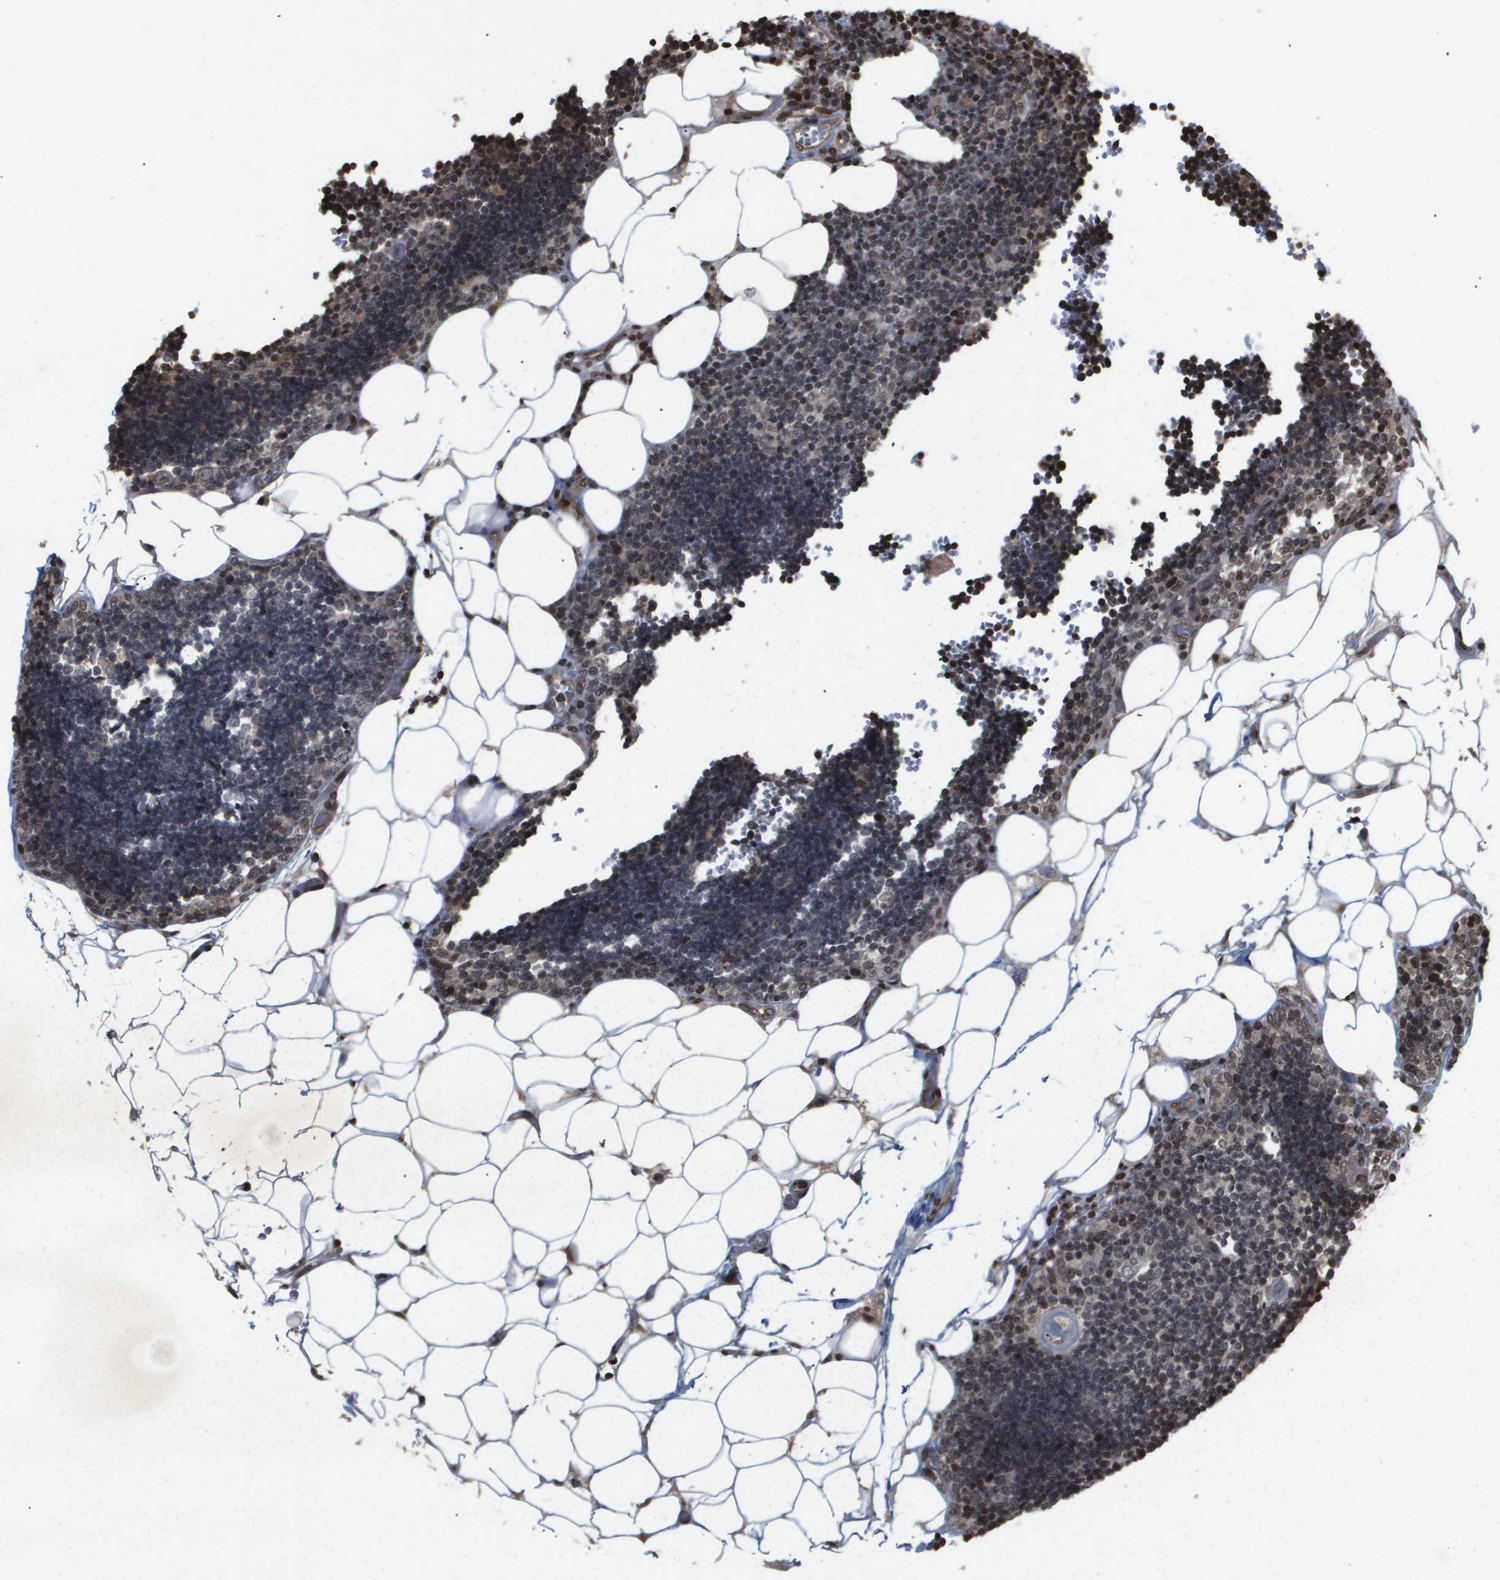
{"staining": {"intensity": "weak", "quantity": "<25%", "location": "nuclear"}, "tissue": "lymph node", "cell_type": "Germinal center cells", "image_type": "normal", "snomed": [{"axis": "morphology", "description": "Normal tissue, NOS"}, {"axis": "topography", "description": "Lymph node"}], "caption": "DAB (3,3'-diaminobenzidine) immunohistochemical staining of benign human lymph node demonstrates no significant staining in germinal center cells. Brightfield microscopy of immunohistochemistry stained with DAB (brown) and hematoxylin (blue), captured at high magnification.", "gene": "HSPA6", "patient": {"sex": "male", "age": 33}}